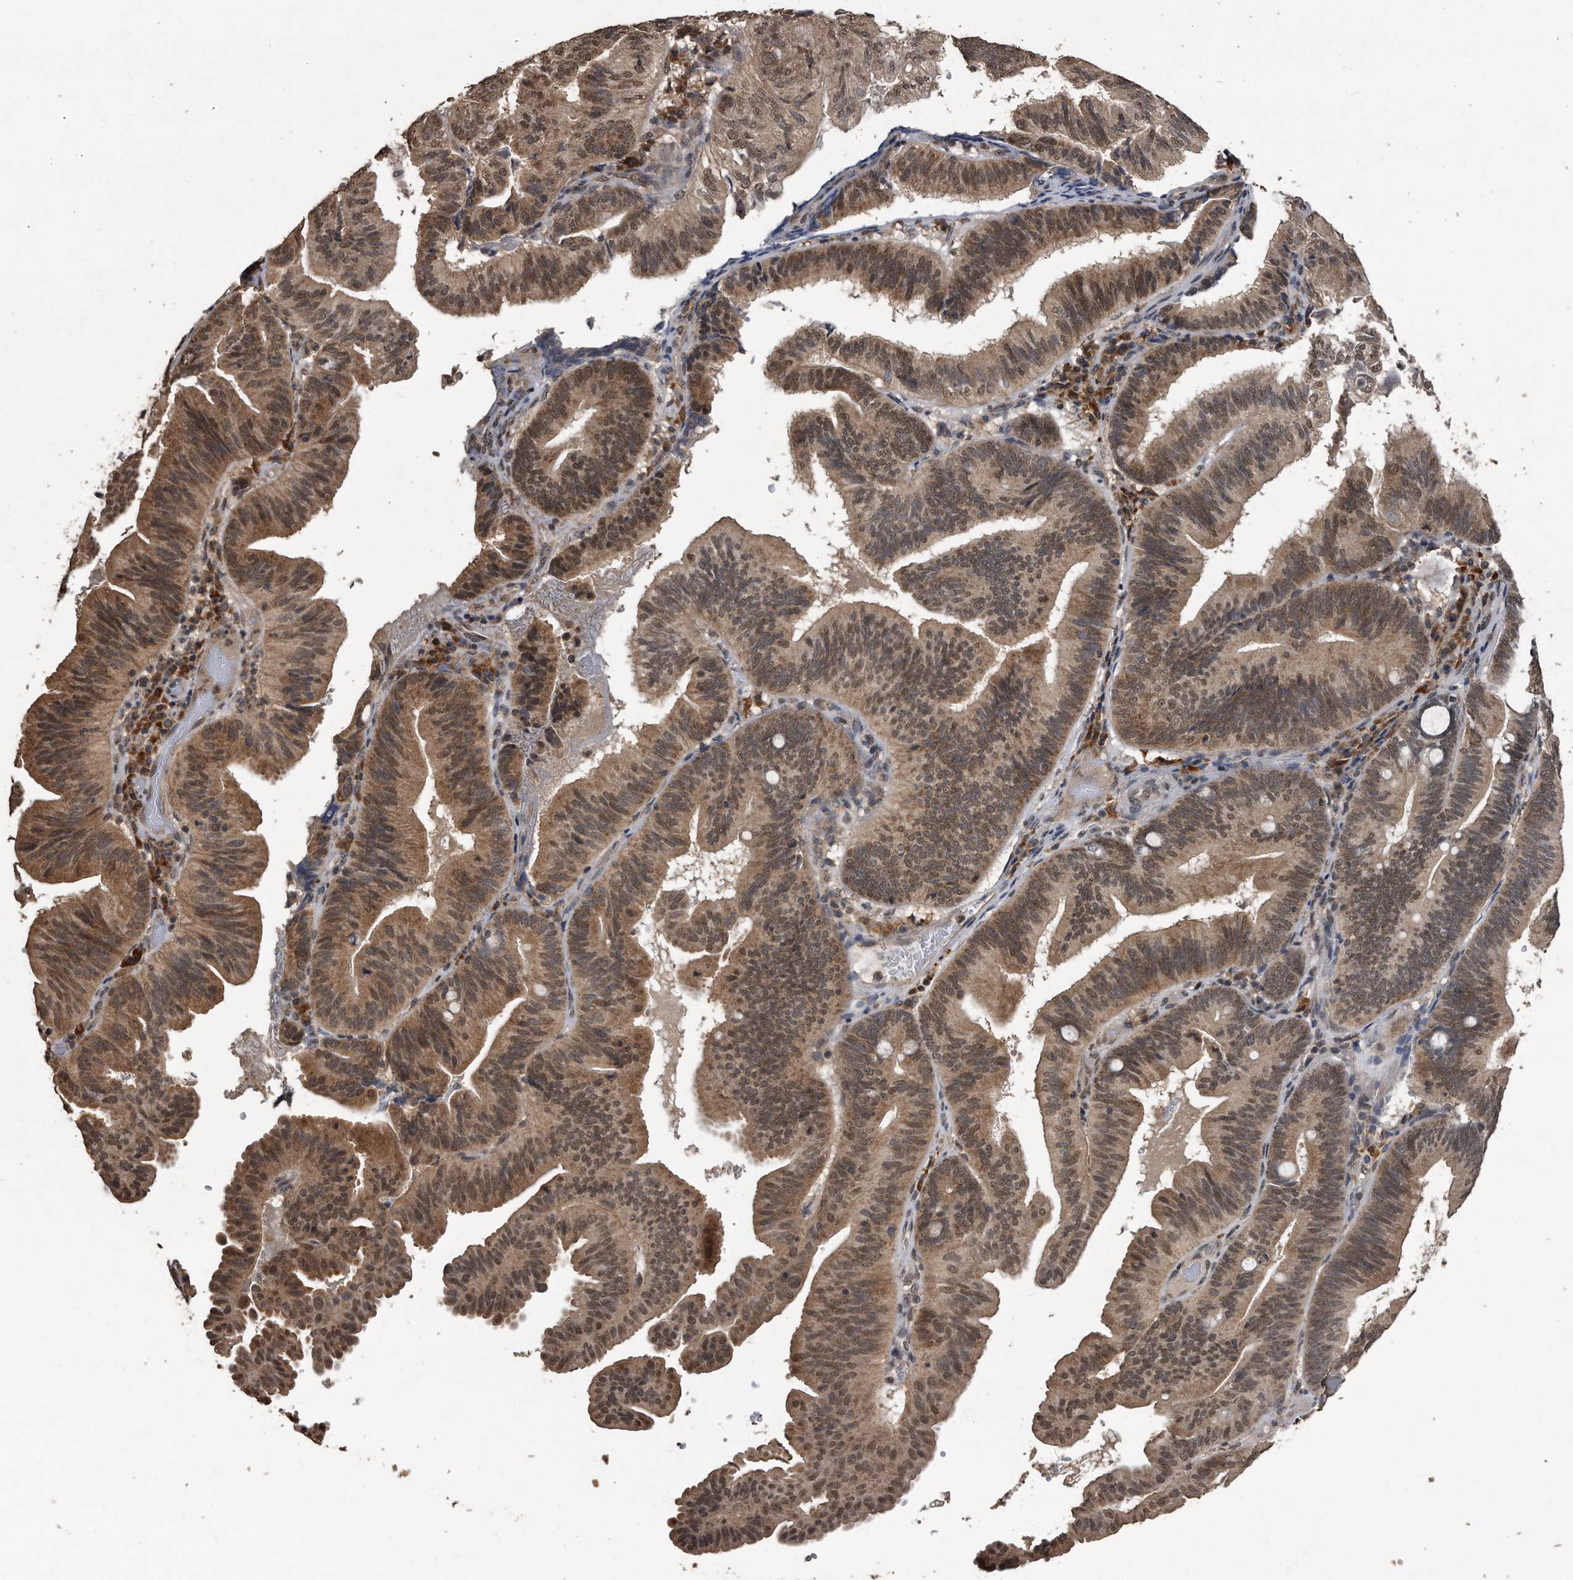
{"staining": {"intensity": "moderate", "quantity": ">75%", "location": "cytoplasmic/membranous"}, "tissue": "pancreatic cancer", "cell_type": "Tumor cells", "image_type": "cancer", "snomed": [{"axis": "morphology", "description": "Adenocarcinoma, NOS"}, {"axis": "topography", "description": "Pancreas"}], "caption": "Tumor cells demonstrate moderate cytoplasmic/membranous staining in about >75% of cells in pancreatic adenocarcinoma.", "gene": "CRYZL1", "patient": {"sex": "male", "age": 82}}